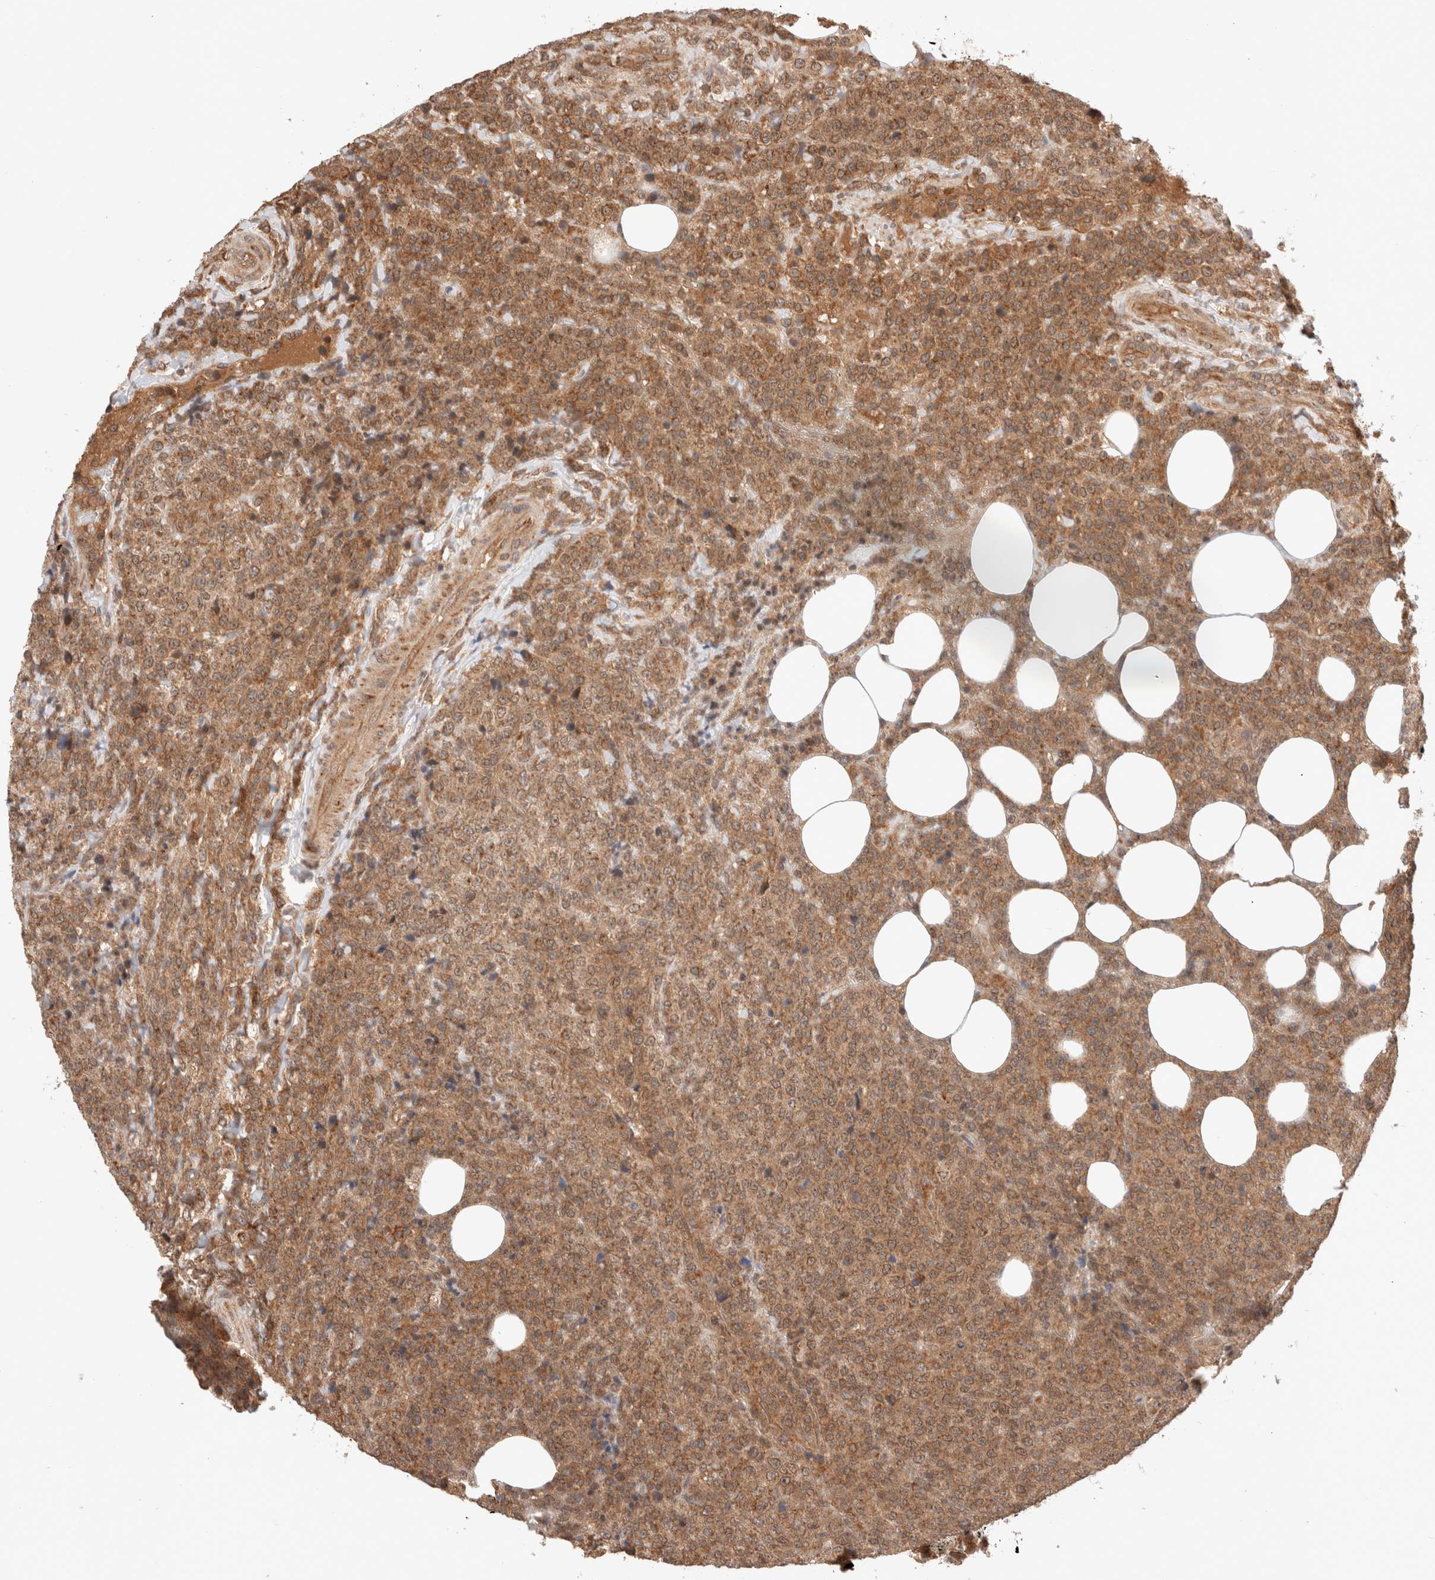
{"staining": {"intensity": "moderate", "quantity": ">75%", "location": "cytoplasmic/membranous,nuclear"}, "tissue": "lymphoma", "cell_type": "Tumor cells", "image_type": "cancer", "snomed": [{"axis": "morphology", "description": "Malignant lymphoma, non-Hodgkin's type, High grade"}, {"axis": "topography", "description": "Lymph node"}], "caption": "Immunohistochemistry histopathology image of high-grade malignant lymphoma, non-Hodgkin's type stained for a protein (brown), which shows medium levels of moderate cytoplasmic/membranous and nuclear staining in about >75% of tumor cells.", "gene": "SIKE1", "patient": {"sex": "male", "age": 13}}